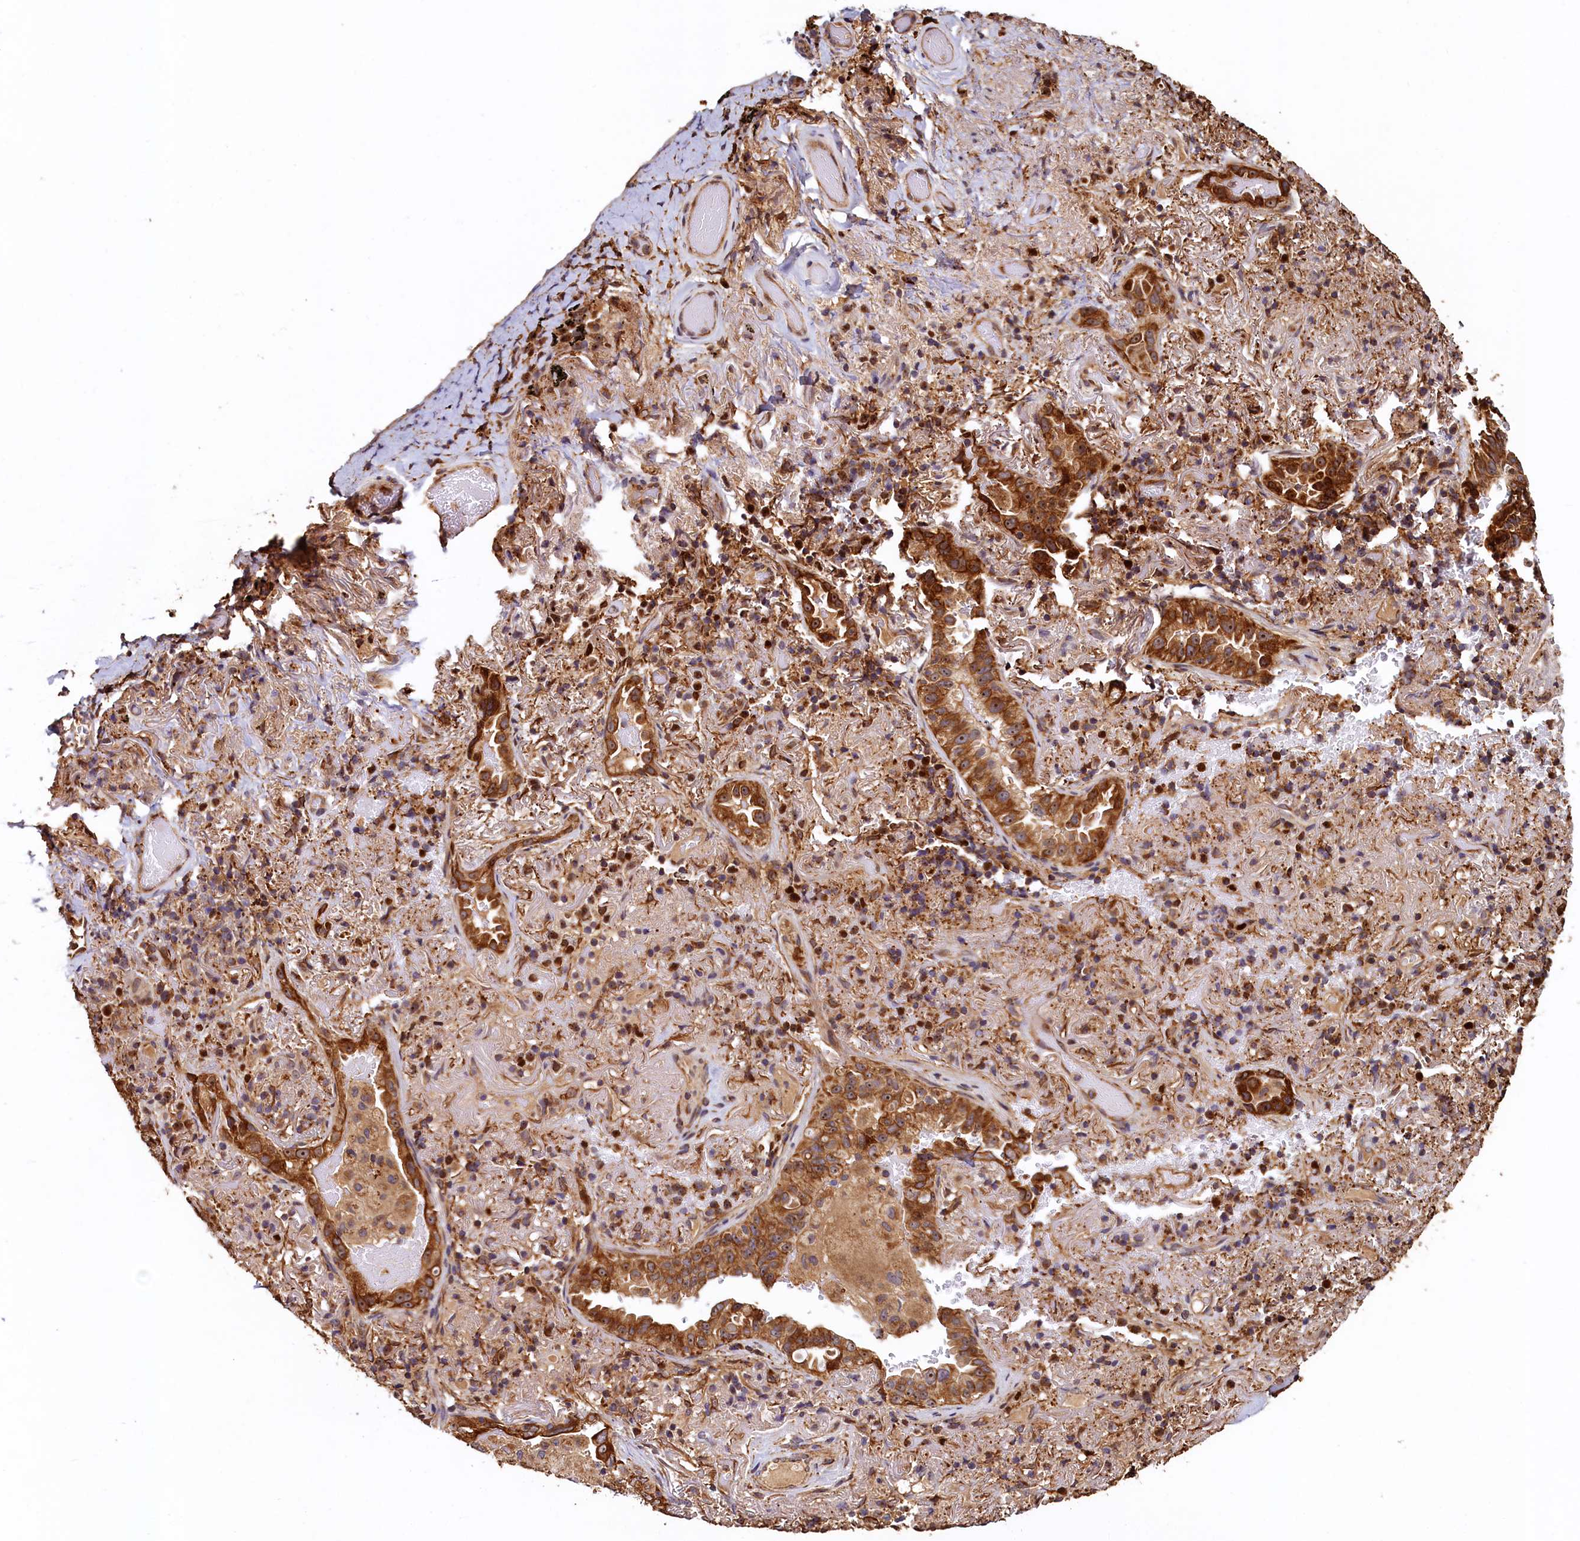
{"staining": {"intensity": "strong", "quantity": ">75%", "location": "cytoplasmic/membranous"}, "tissue": "lung cancer", "cell_type": "Tumor cells", "image_type": "cancer", "snomed": [{"axis": "morphology", "description": "Adenocarcinoma, NOS"}, {"axis": "topography", "description": "Lung"}], "caption": "There is high levels of strong cytoplasmic/membranous positivity in tumor cells of adenocarcinoma (lung), as demonstrated by immunohistochemical staining (brown color).", "gene": "NCKAP5L", "patient": {"sex": "female", "age": 69}}